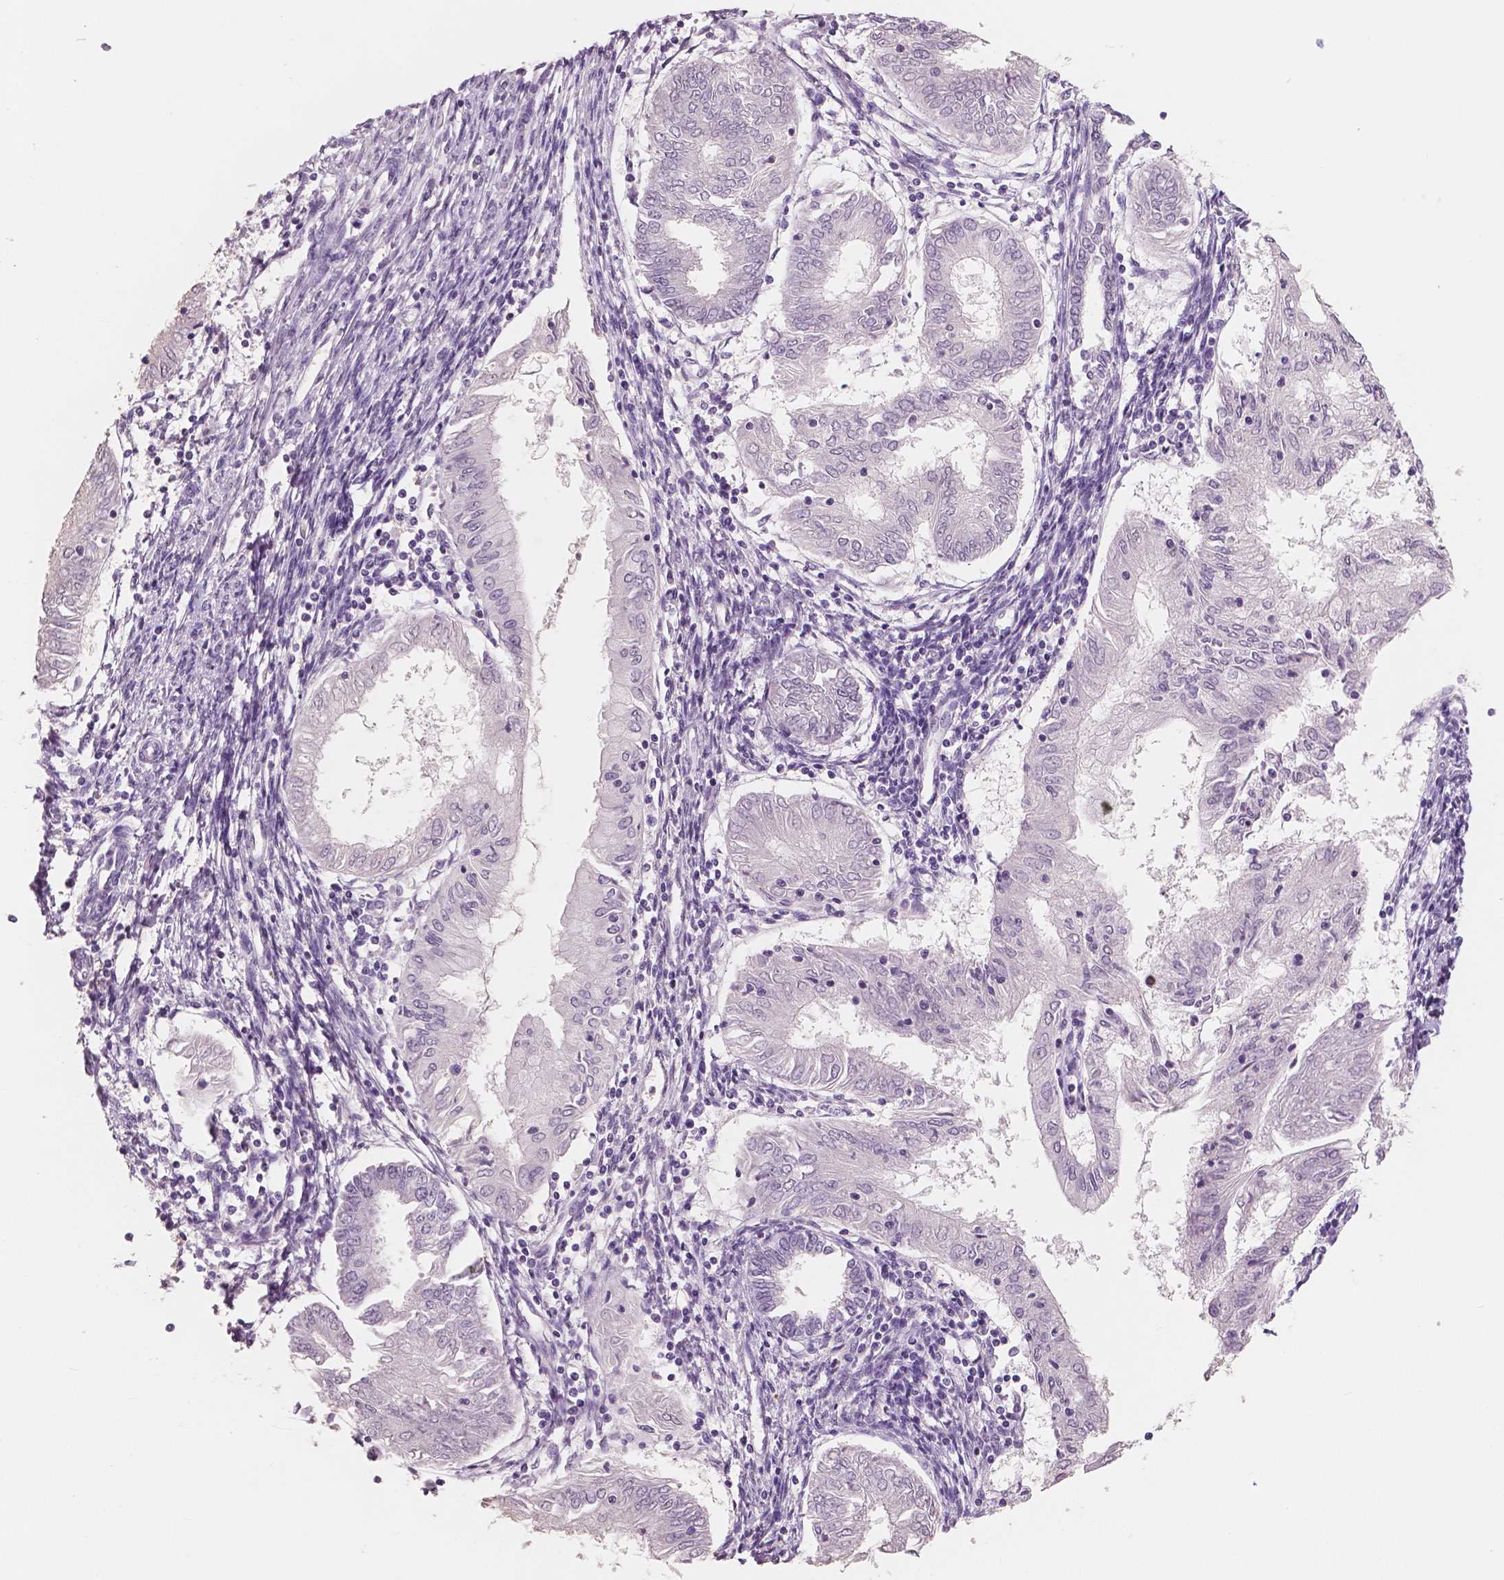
{"staining": {"intensity": "negative", "quantity": "none", "location": "none"}, "tissue": "endometrial cancer", "cell_type": "Tumor cells", "image_type": "cancer", "snomed": [{"axis": "morphology", "description": "Adenocarcinoma, NOS"}, {"axis": "topography", "description": "Endometrium"}], "caption": "Adenocarcinoma (endometrial) was stained to show a protein in brown. There is no significant positivity in tumor cells.", "gene": "NECAB1", "patient": {"sex": "female", "age": 68}}